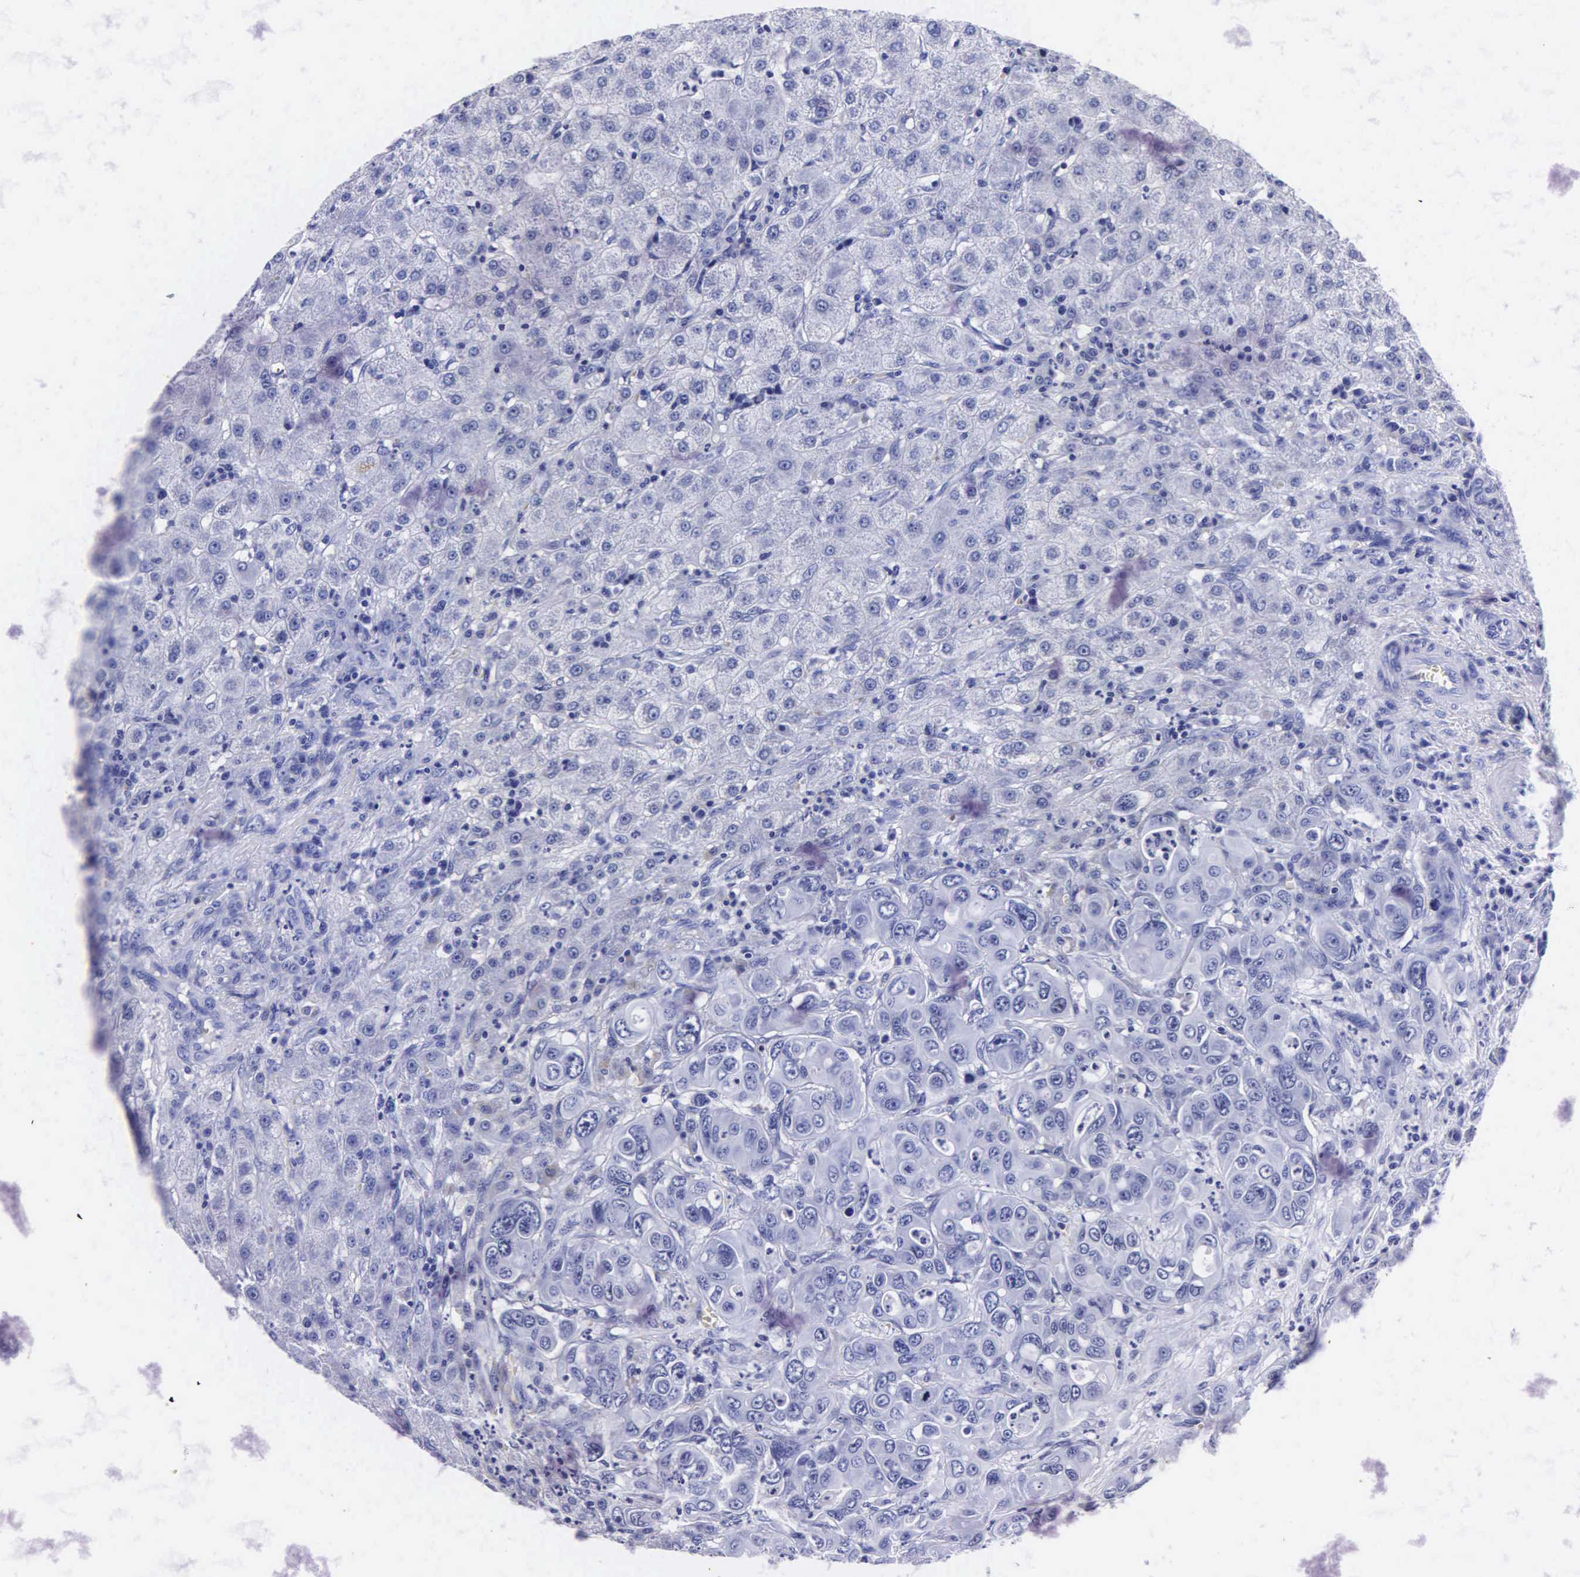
{"staining": {"intensity": "negative", "quantity": "none", "location": "none"}, "tissue": "liver", "cell_type": "Cholangiocytes", "image_type": "normal", "snomed": [{"axis": "morphology", "description": "Normal tissue, NOS"}, {"axis": "topography", "description": "Liver"}], "caption": "Cholangiocytes are negative for protein expression in unremarkable human liver. The staining is performed using DAB (3,3'-diaminobenzidine) brown chromogen with nuclei counter-stained in using hematoxylin.", "gene": "MB", "patient": {"sex": "female", "age": 79}}